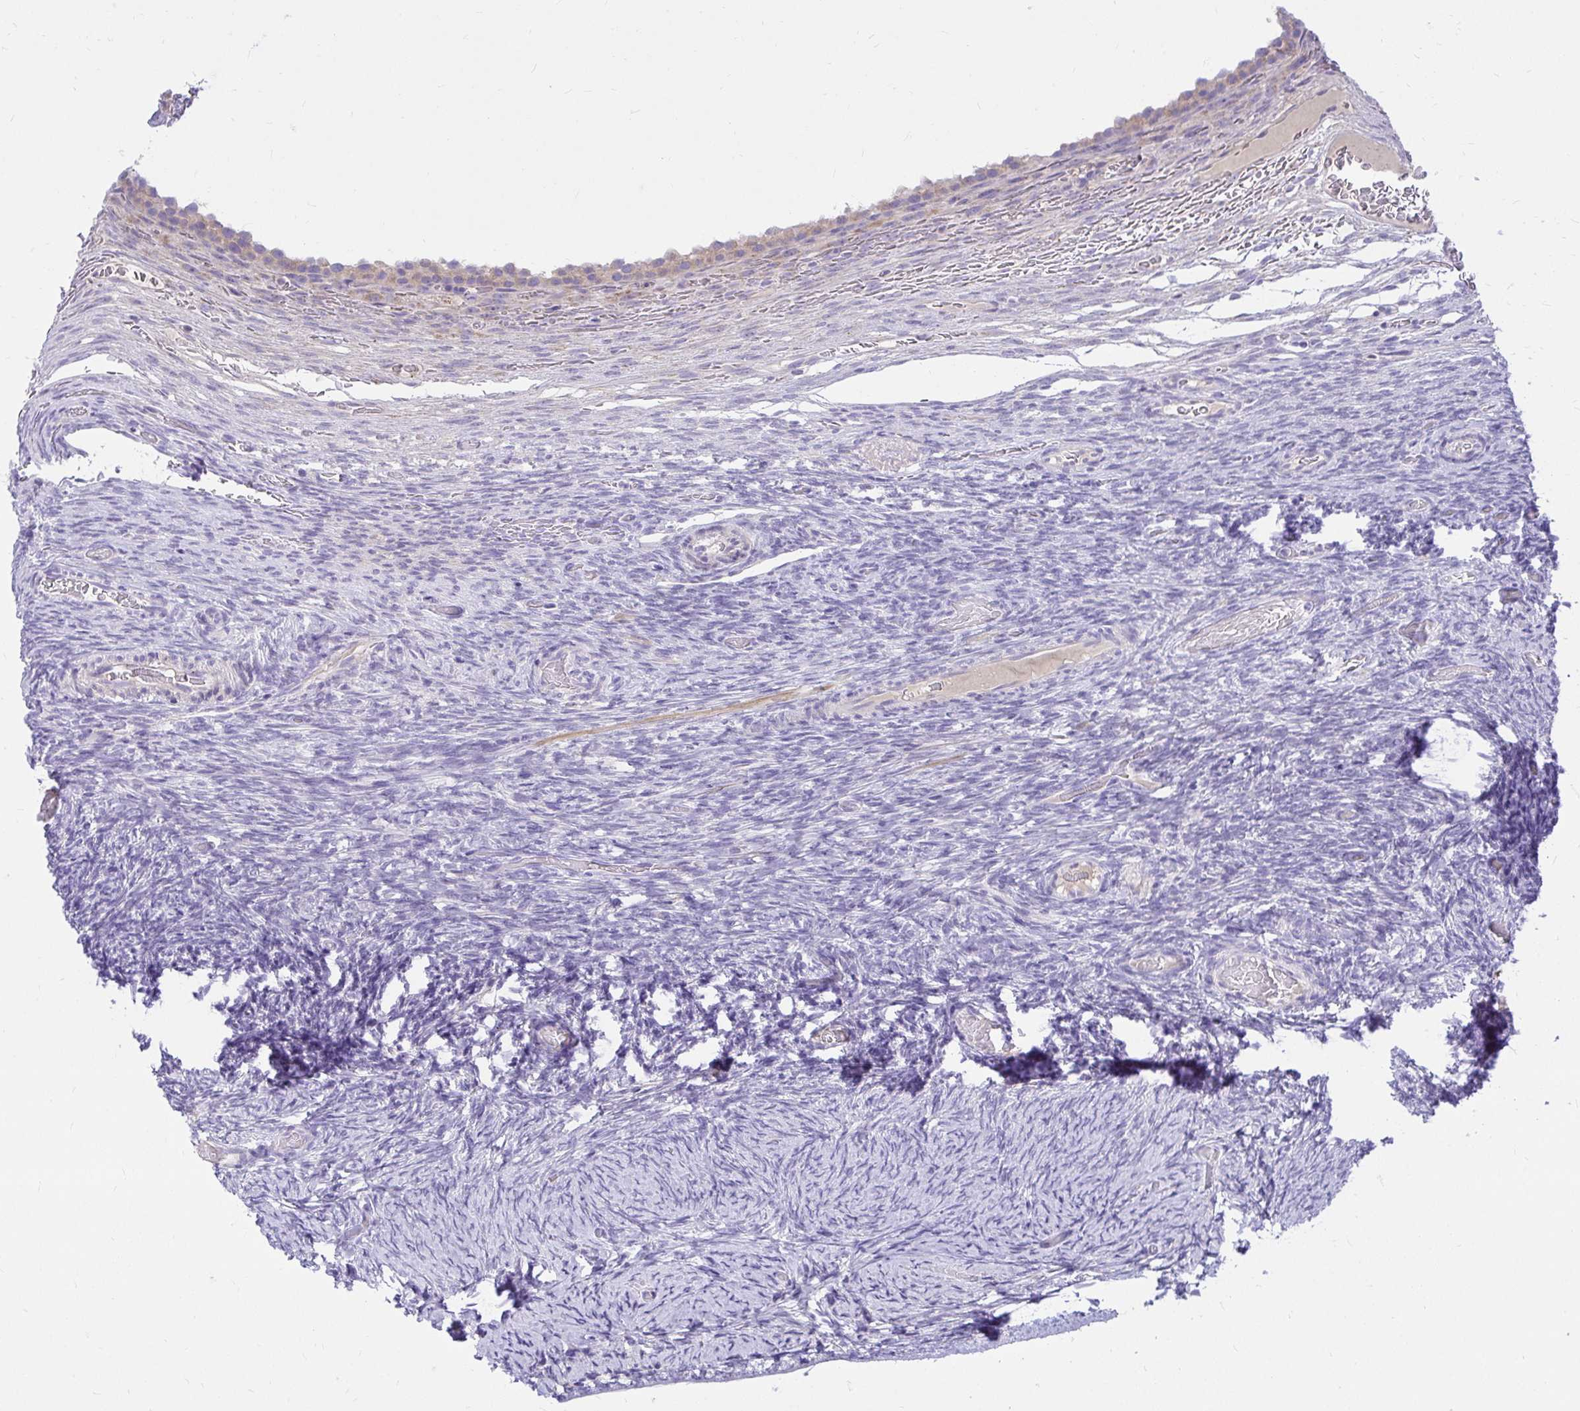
{"staining": {"intensity": "negative", "quantity": "none", "location": "none"}, "tissue": "ovary", "cell_type": "Ovarian stroma cells", "image_type": "normal", "snomed": [{"axis": "morphology", "description": "Normal tissue, NOS"}, {"axis": "topography", "description": "Ovary"}], "caption": "DAB (3,3'-diaminobenzidine) immunohistochemical staining of unremarkable human ovary displays no significant expression in ovarian stroma cells.", "gene": "PKN3", "patient": {"sex": "female", "age": 34}}